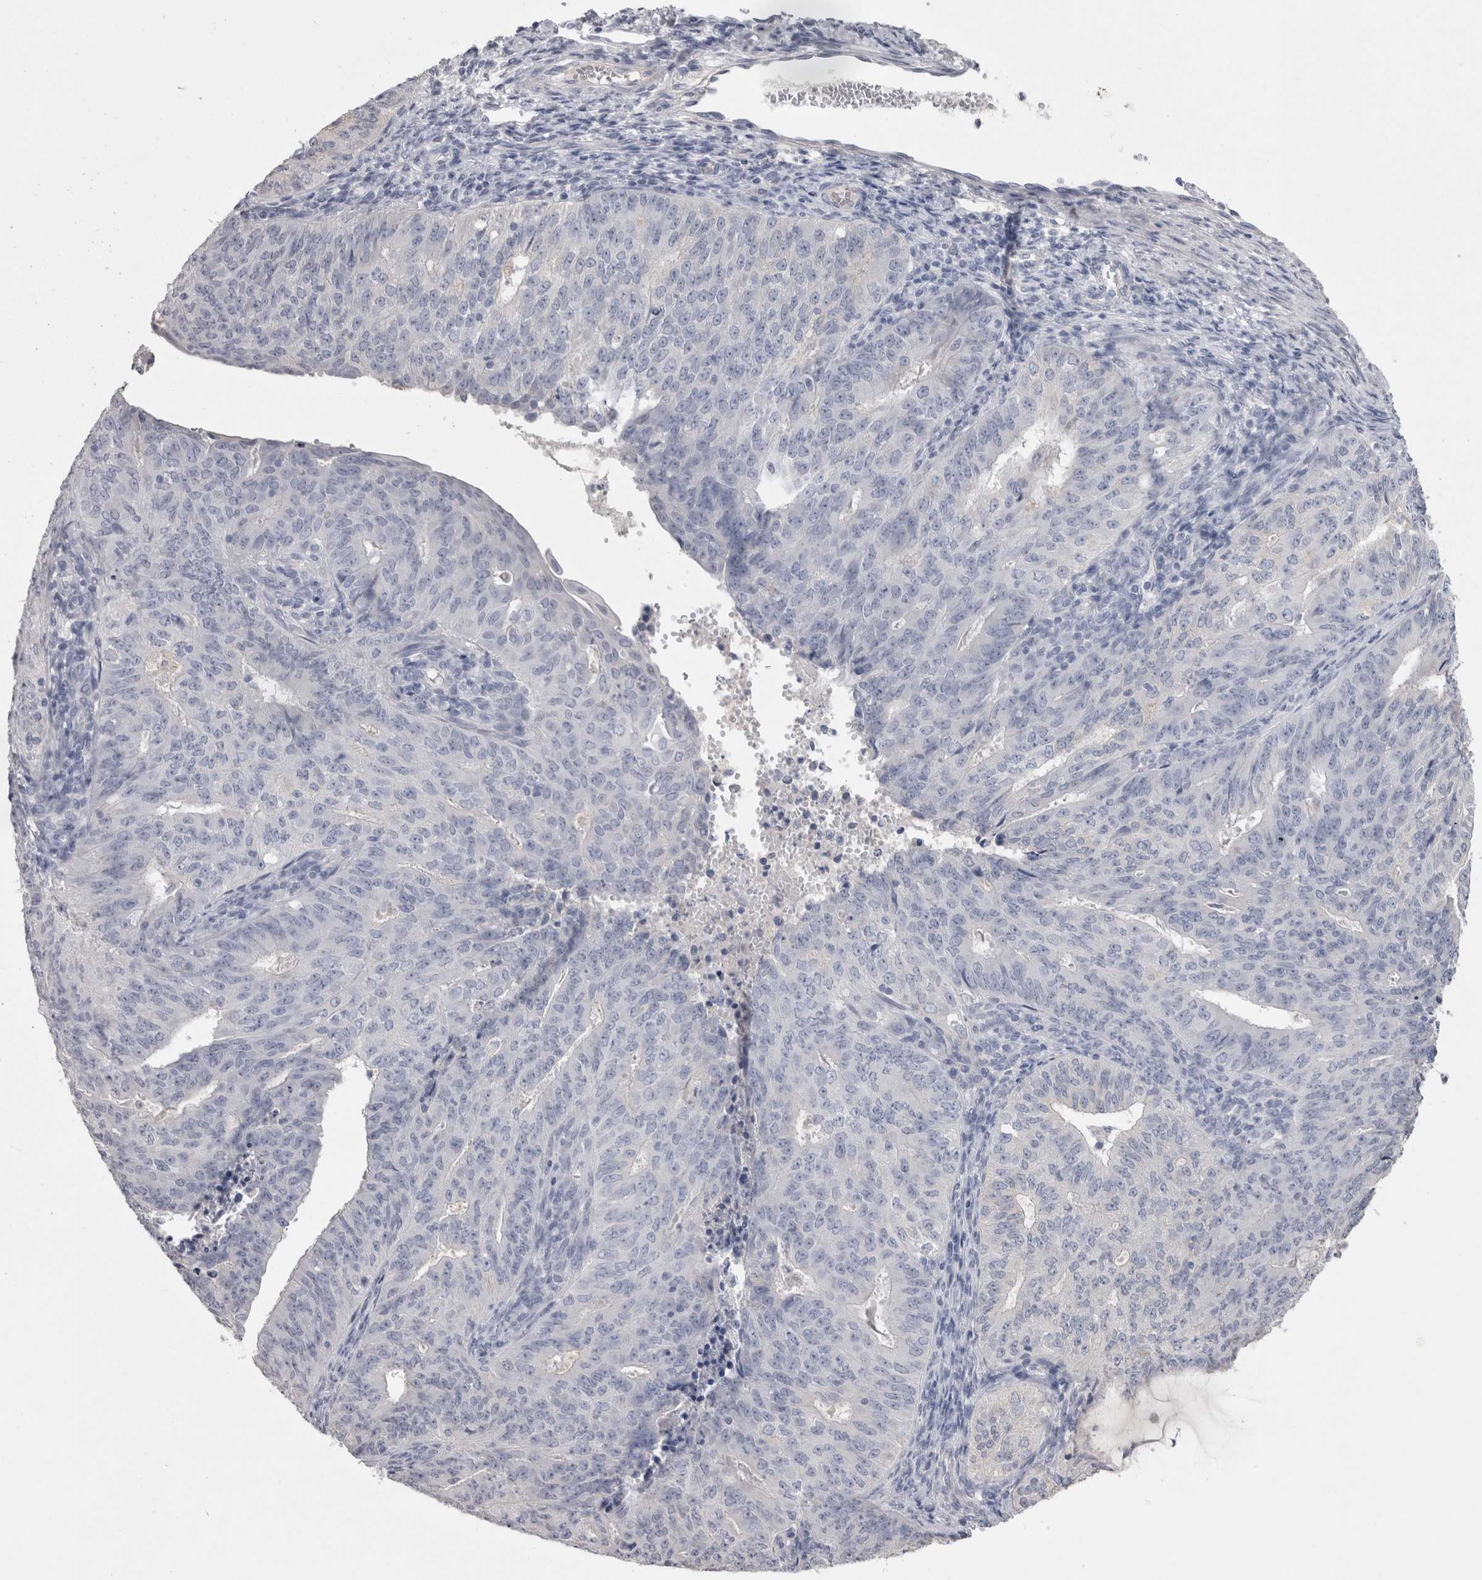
{"staining": {"intensity": "negative", "quantity": "none", "location": "none"}, "tissue": "endometrial cancer", "cell_type": "Tumor cells", "image_type": "cancer", "snomed": [{"axis": "morphology", "description": "Adenocarcinoma, NOS"}, {"axis": "topography", "description": "Endometrium"}], "caption": "Tumor cells are negative for protein expression in human endometrial cancer.", "gene": "ADAM2", "patient": {"sex": "female", "age": 32}}